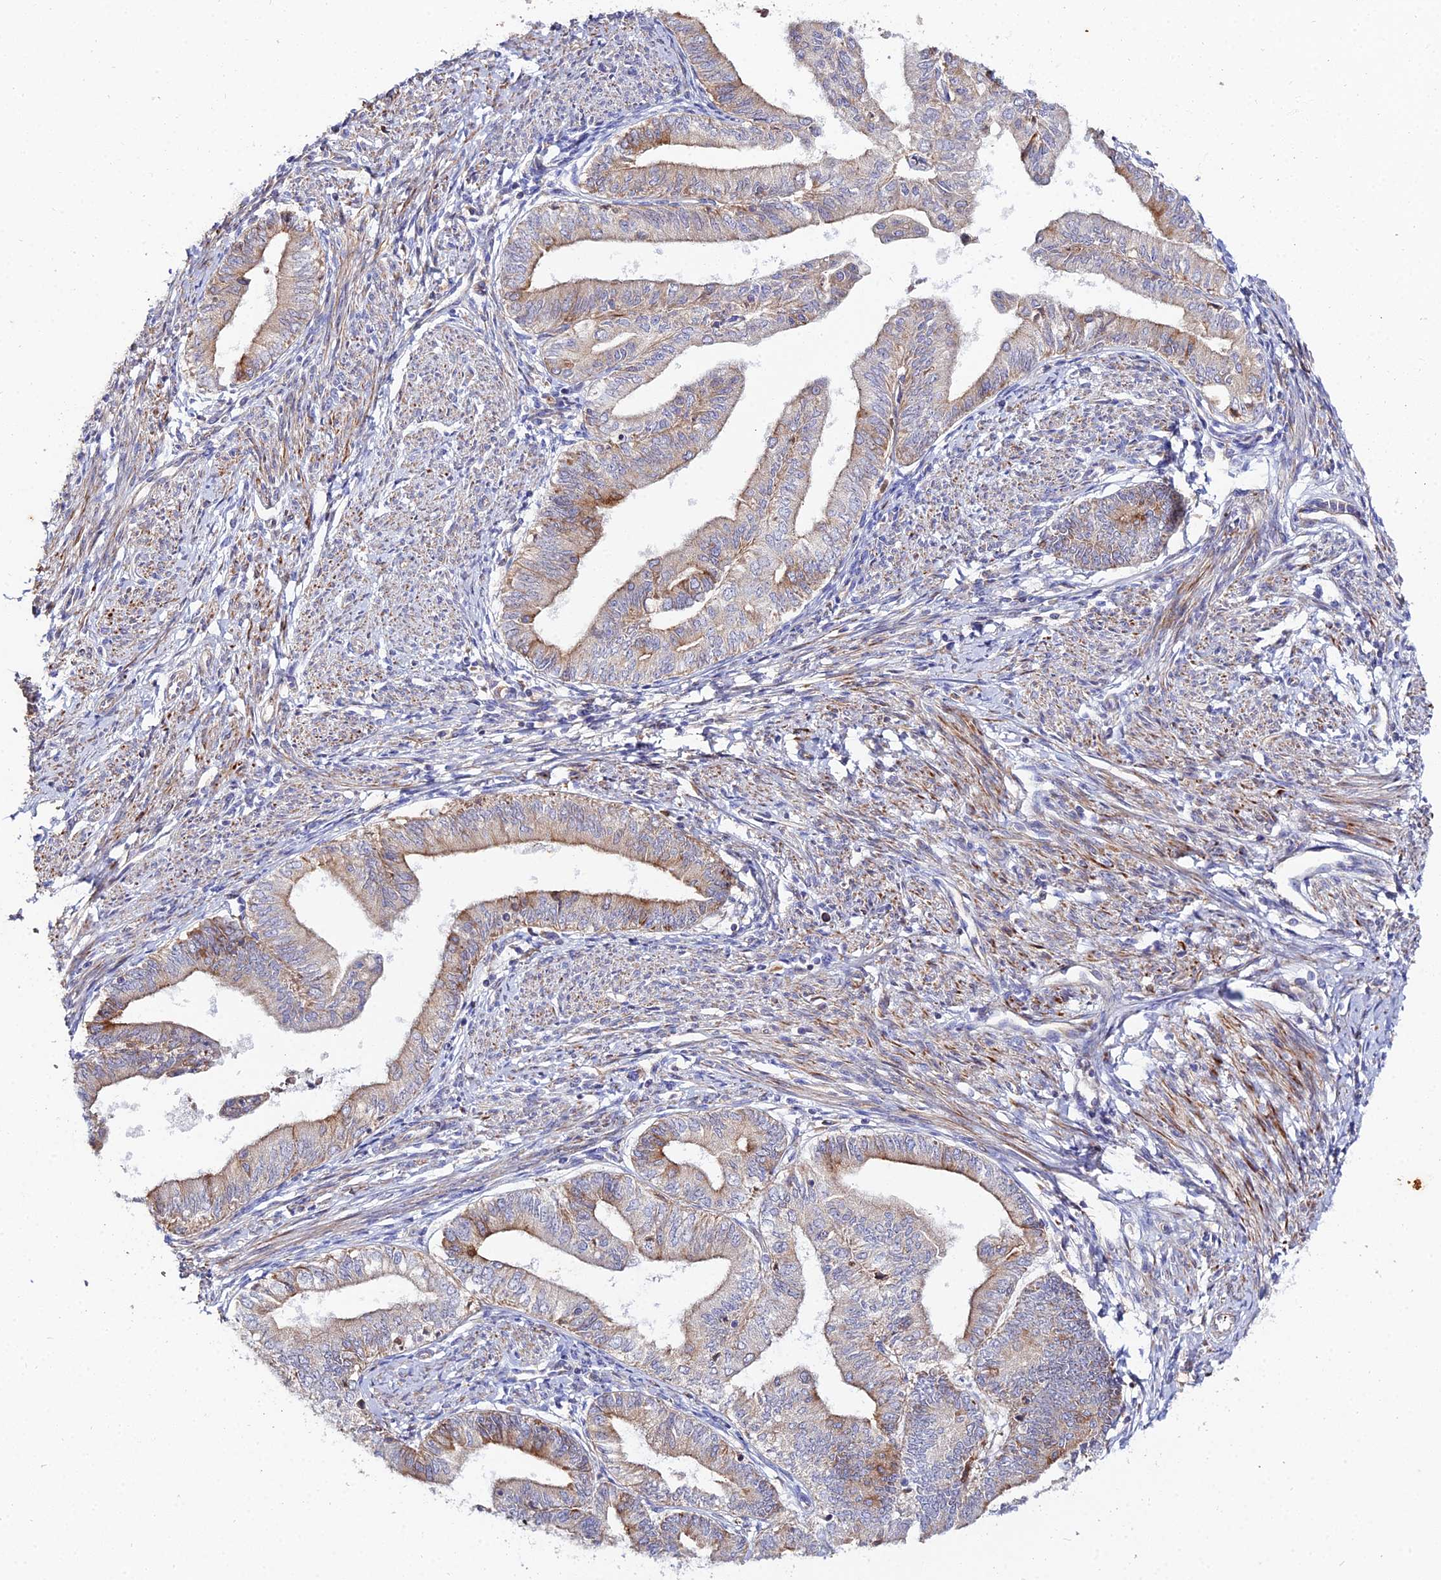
{"staining": {"intensity": "moderate", "quantity": "<25%", "location": "cytoplasmic/membranous"}, "tissue": "endometrial cancer", "cell_type": "Tumor cells", "image_type": "cancer", "snomed": [{"axis": "morphology", "description": "Adenocarcinoma, NOS"}, {"axis": "topography", "description": "Endometrium"}], "caption": "Immunohistochemistry of endometrial adenocarcinoma reveals low levels of moderate cytoplasmic/membranous staining in approximately <25% of tumor cells.", "gene": "ARL6IP1", "patient": {"sex": "female", "age": 66}}